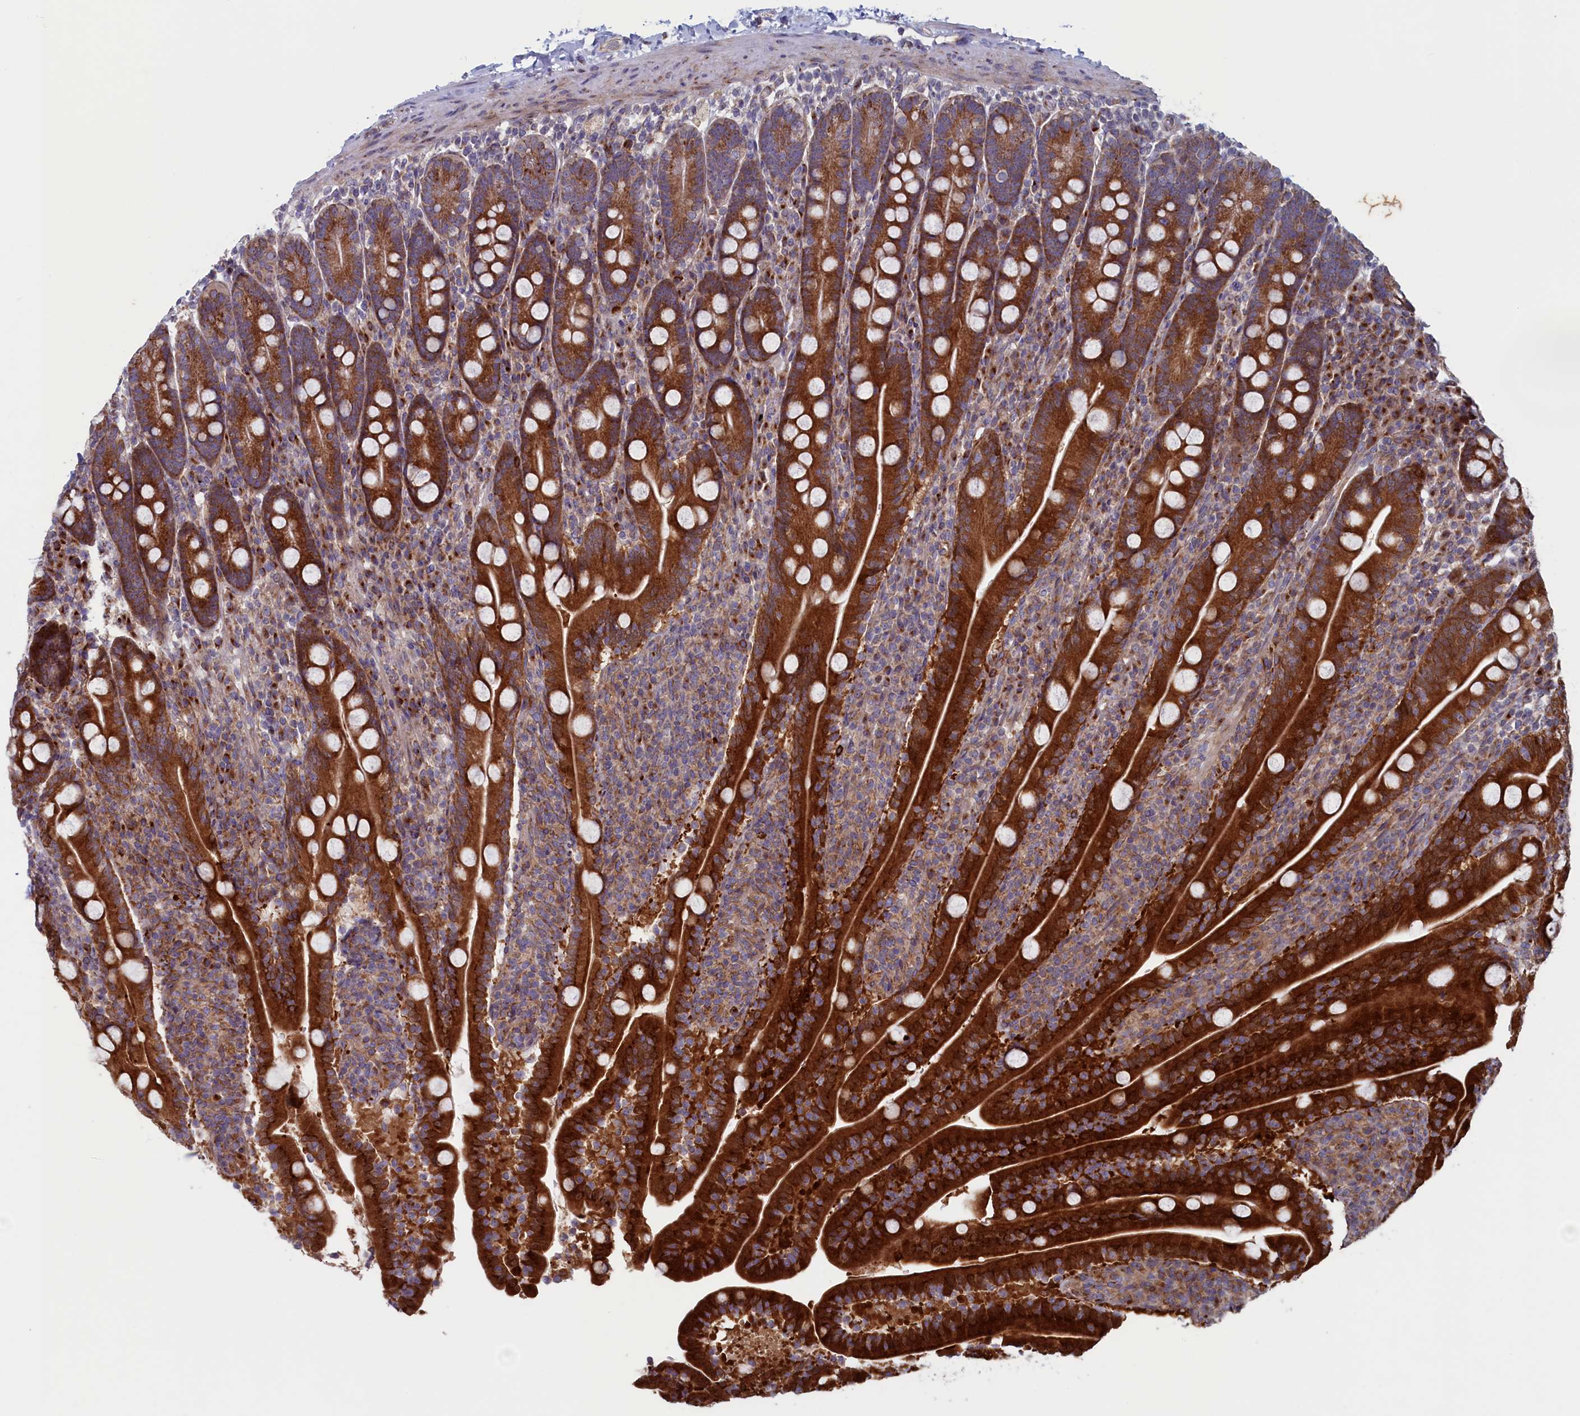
{"staining": {"intensity": "strong", "quantity": ">75%", "location": "cytoplasmic/membranous"}, "tissue": "duodenum", "cell_type": "Glandular cells", "image_type": "normal", "snomed": [{"axis": "morphology", "description": "Normal tissue, NOS"}, {"axis": "topography", "description": "Duodenum"}], "caption": "Immunohistochemistry histopathology image of unremarkable duodenum: human duodenum stained using IHC displays high levels of strong protein expression localized specifically in the cytoplasmic/membranous of glandular cells, appearing as a cytoplasmic/membranous brown color.", "gene": "MTFMT", "patient": {"sex": "male", "age": 35}}